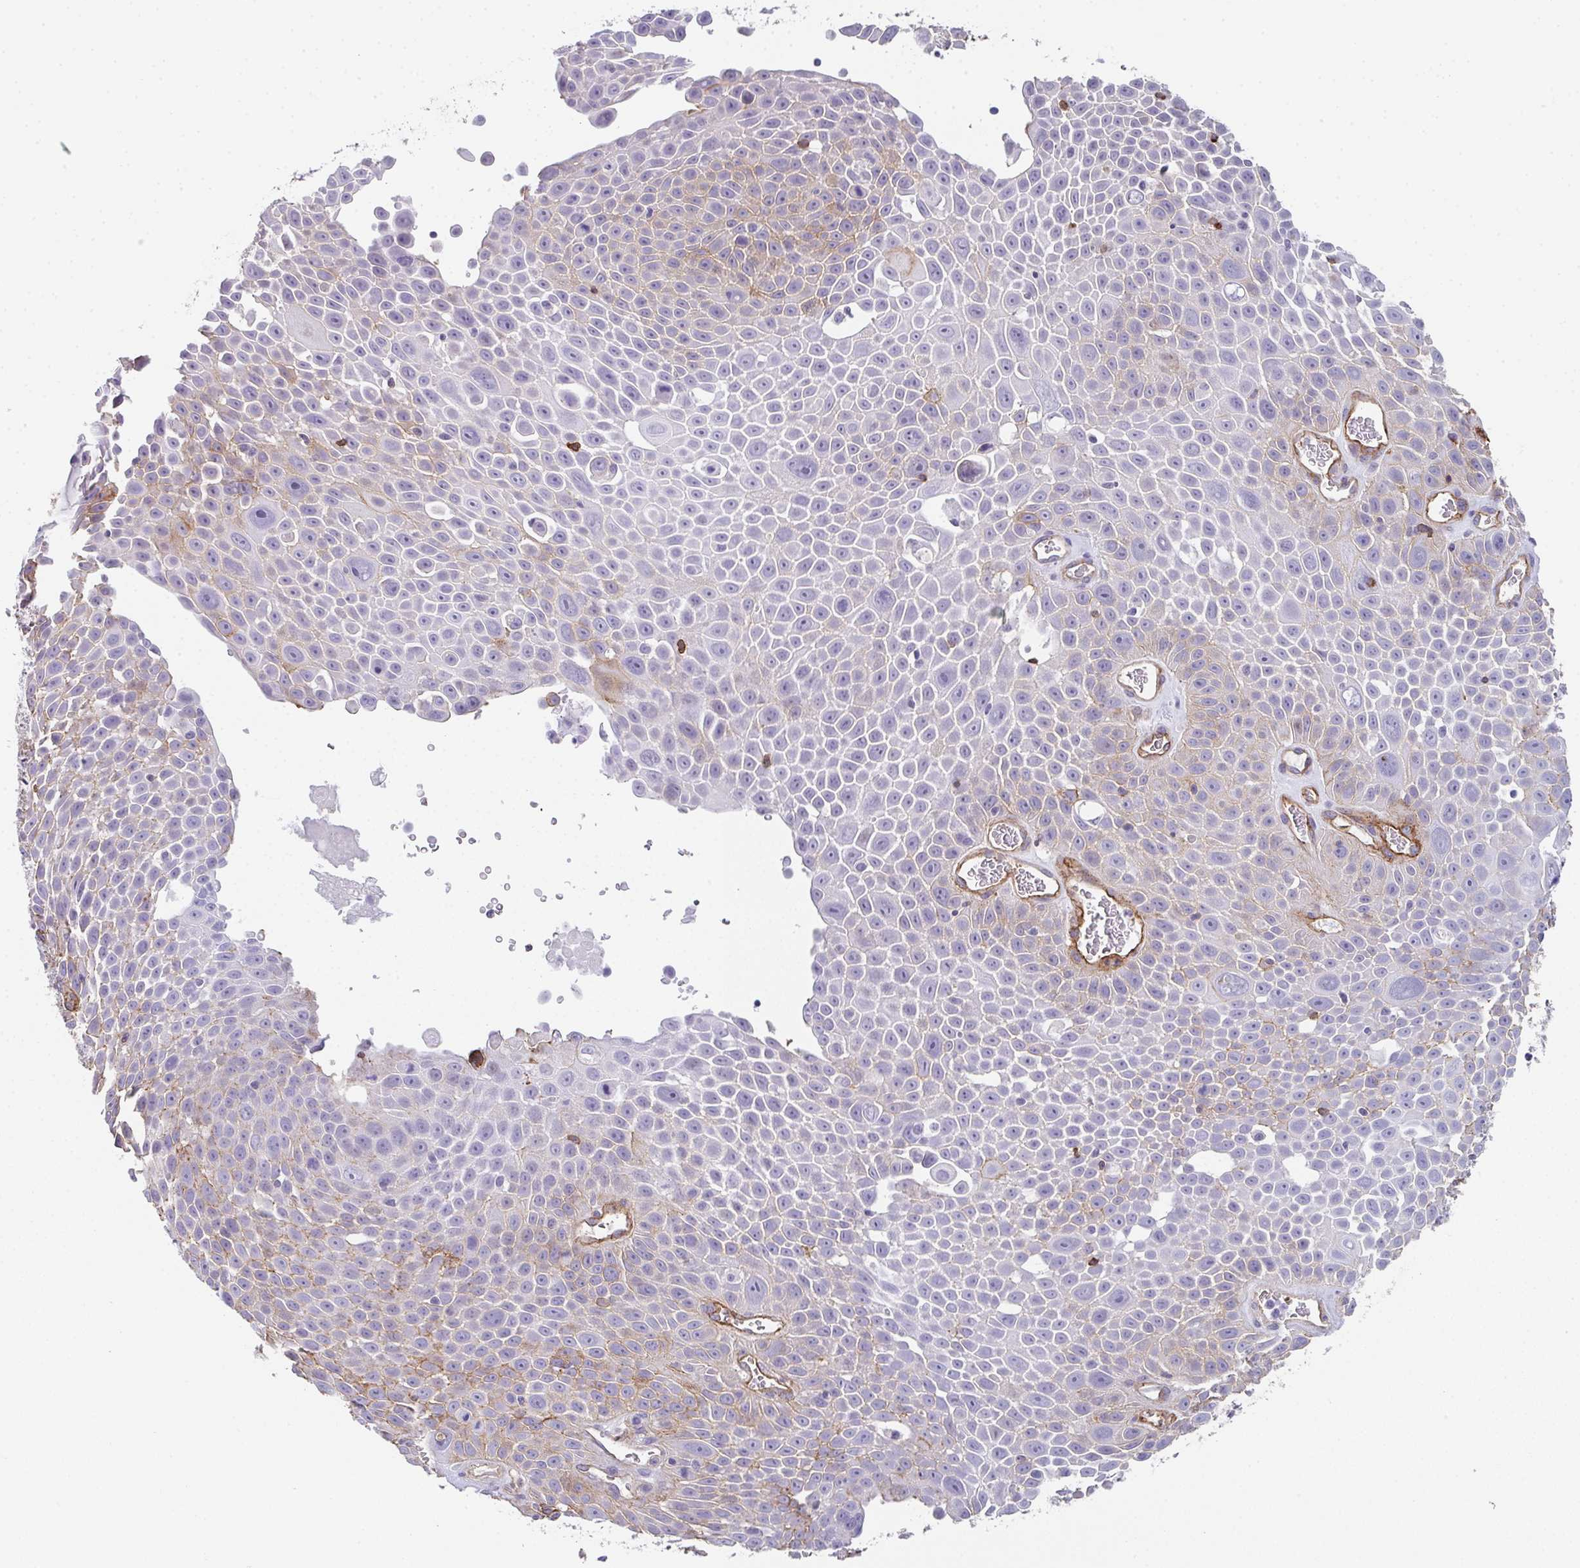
{"staining": {"intensity": "negative", "quantity": "none", "location": "none"}, "tissue": "lung cancer", "cell_type": "Tumor cells", "image_type": "cancer", "snomed": [{"axis": "morphology", "description": "Squamous cell carcinoma, NOS"}, {"axis": "morphology", "description": "Squamous cell carcinoma, metastatic, NOS"}, {"axis": "topography", "description": "Lymph node"}, {"axis": "topography", "description": "Lung"}], "caption": "High magnification brightfield microscopy of squamous cell carcinoma (lung) stained with DAB (3,3'-diaminobenzidine) (brown) and counterstained with hematoxylin (blue): tumor cells show no significant positivity. Nuclei are stained in blue.", "gene": "DBN1", "patient": {"sex": "female", "age": 62}}